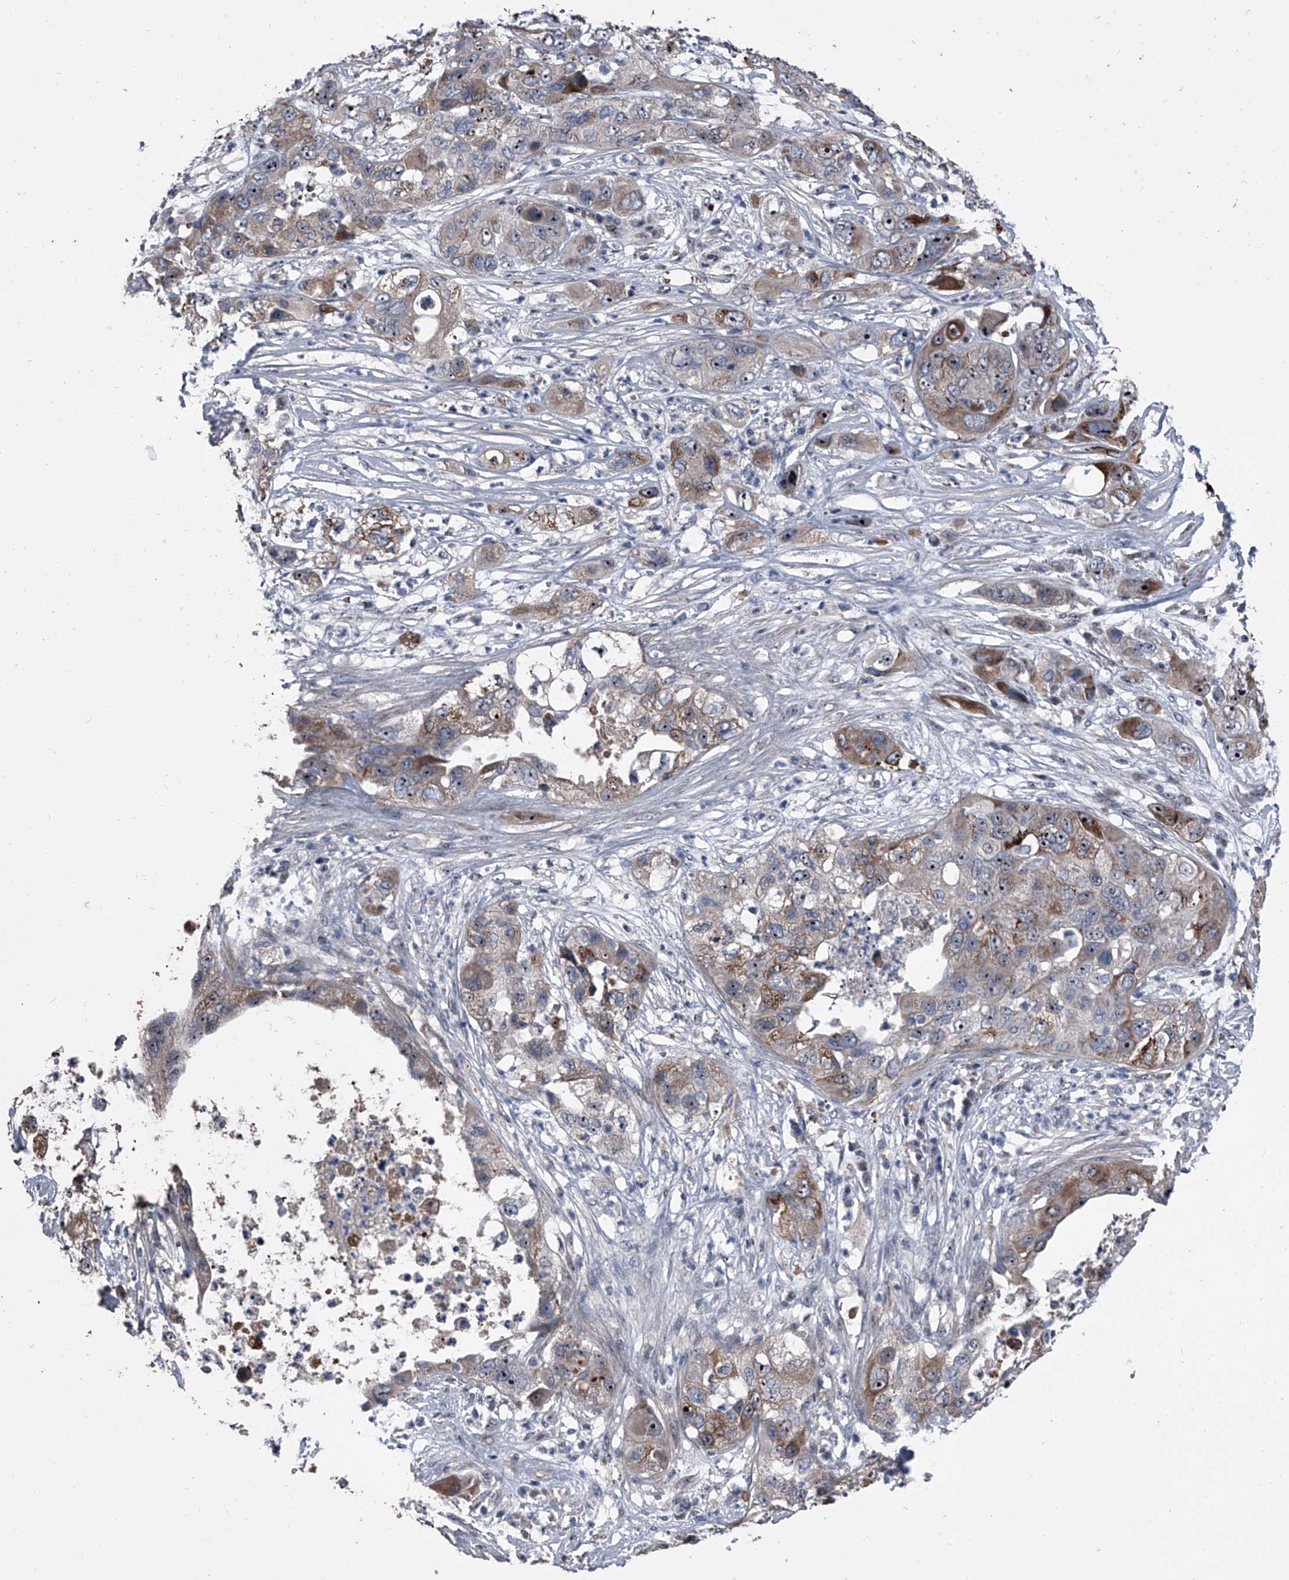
{"staining": {"intensity": "moderate", "quantity": "25%-75%", "location": "cytoplasmic/membranous,nuclear"}, "tissue": "pancreatic cancer", "cell_type": "Tumor cells", "image_type": "cancer", "snomed": [{"axis": "morphology", "description": "Adenocarcinoma, NOS"}, {"axis": "topography", "description": "Pancreas"}], "caption": "Immunohistochemistry (DAB (3,3'-diaminobenzidine)) staining of human pancreatic cancer (adenocarcinoma) reveals moderate cytoplasmic/membranous and nuclear protein expression in approximately 25%-75% of tumor cells.", "gene": "CEP85L", "patient": {"sex": "female", "age": 78}}